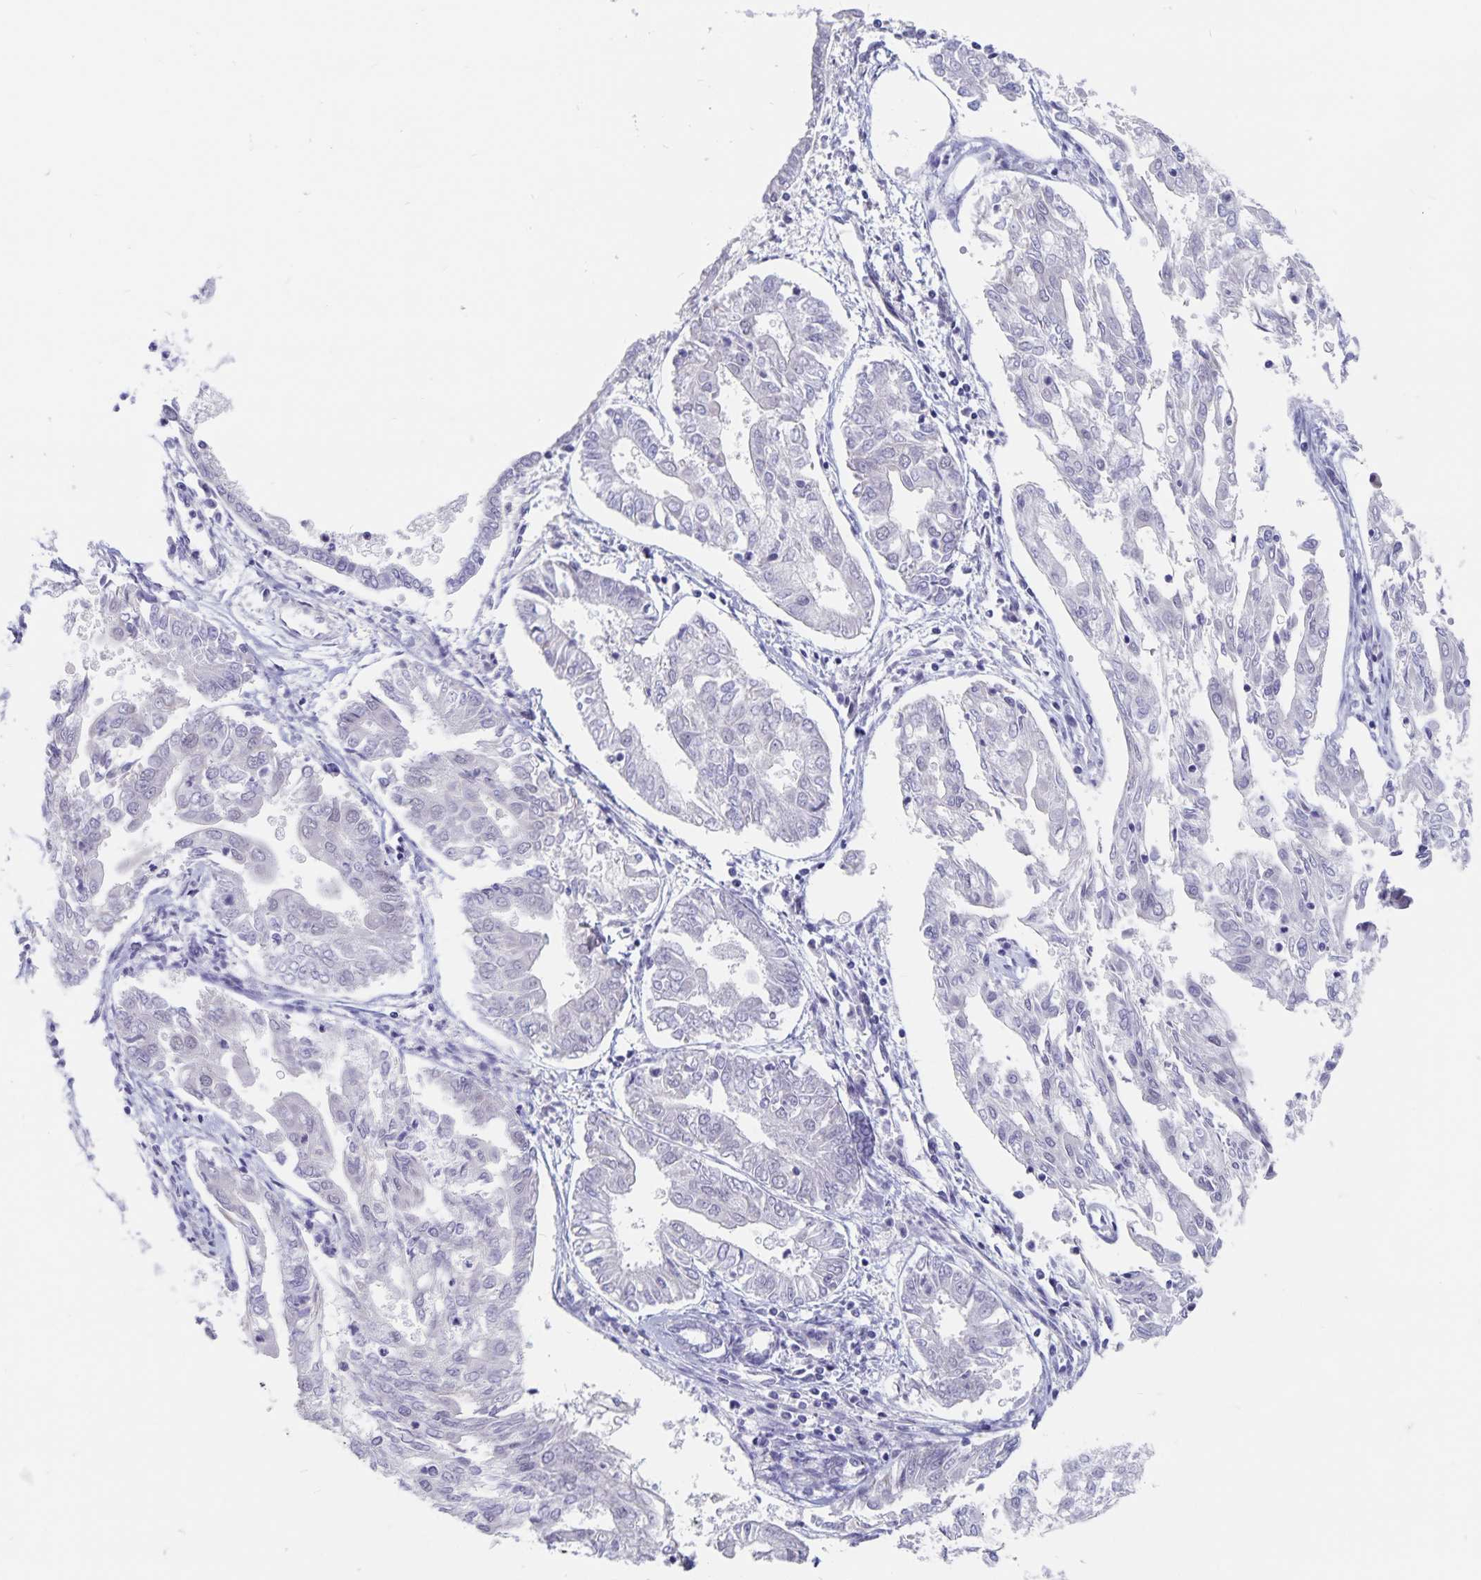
{"staining": {"intensity": "negative", "quantity": "none", "location": "none"}, "tissue": "endometrial cancer", "cell_type": "Tumor cells", "image_type": "cancer", "snomed": [{"axis": "morphology", "description": "Adenocarcinoma, NOS"}, {"axis": "topography", "description": "Endometrium"}], "caption": "Adenocarcinoma (endometrial) was stained to show a protein in brown. There is no significant positivity in tumor cells.", "gene": "BAG6", "patient": {"sex": "female", "age": 68}}